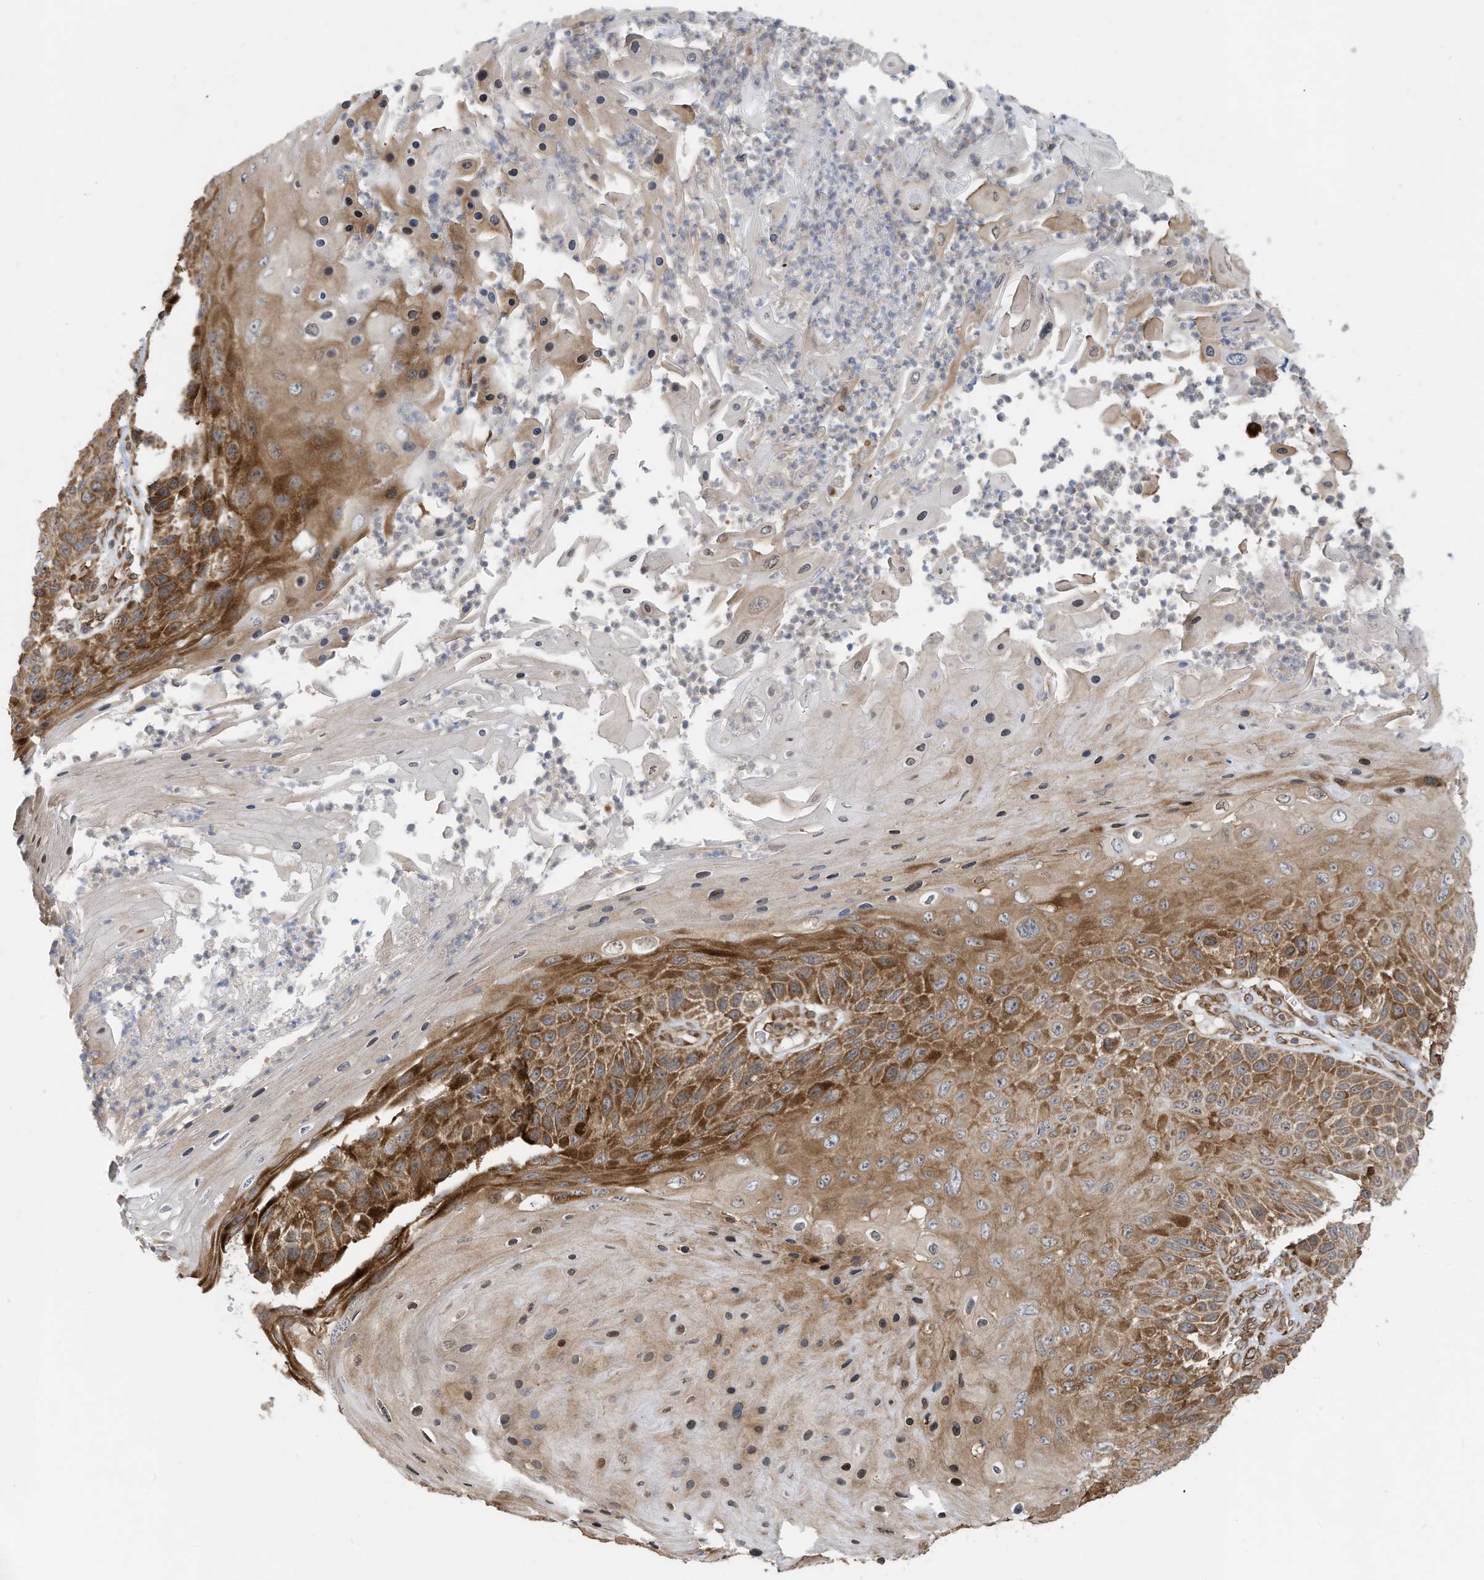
{"staining": {"intensity": "moderate", "quantity": "25%-75%", "location": "cytoplasmic/membranous"}, "tissue": "skin cancer", "cell_type": "Tumor cells", "image_type": "cancer", "snomed": [{"axis": "morphology", "description": "Squamous cell carcinoma, NOS"}, {"axis": "topography", "description": "Skin"}], "caption": "Immunohistochemical staining of human skin cancer displays moderate cytoplasmic/membranous protein positivity in about 25%-75% of tumor cells. The staining was performed using DAB, with brown indicating positive protein expression. Nuclei are stained blue with hematoxylin.", "gene": "USE1", "patient": {"sex": "female", "age": 88}}